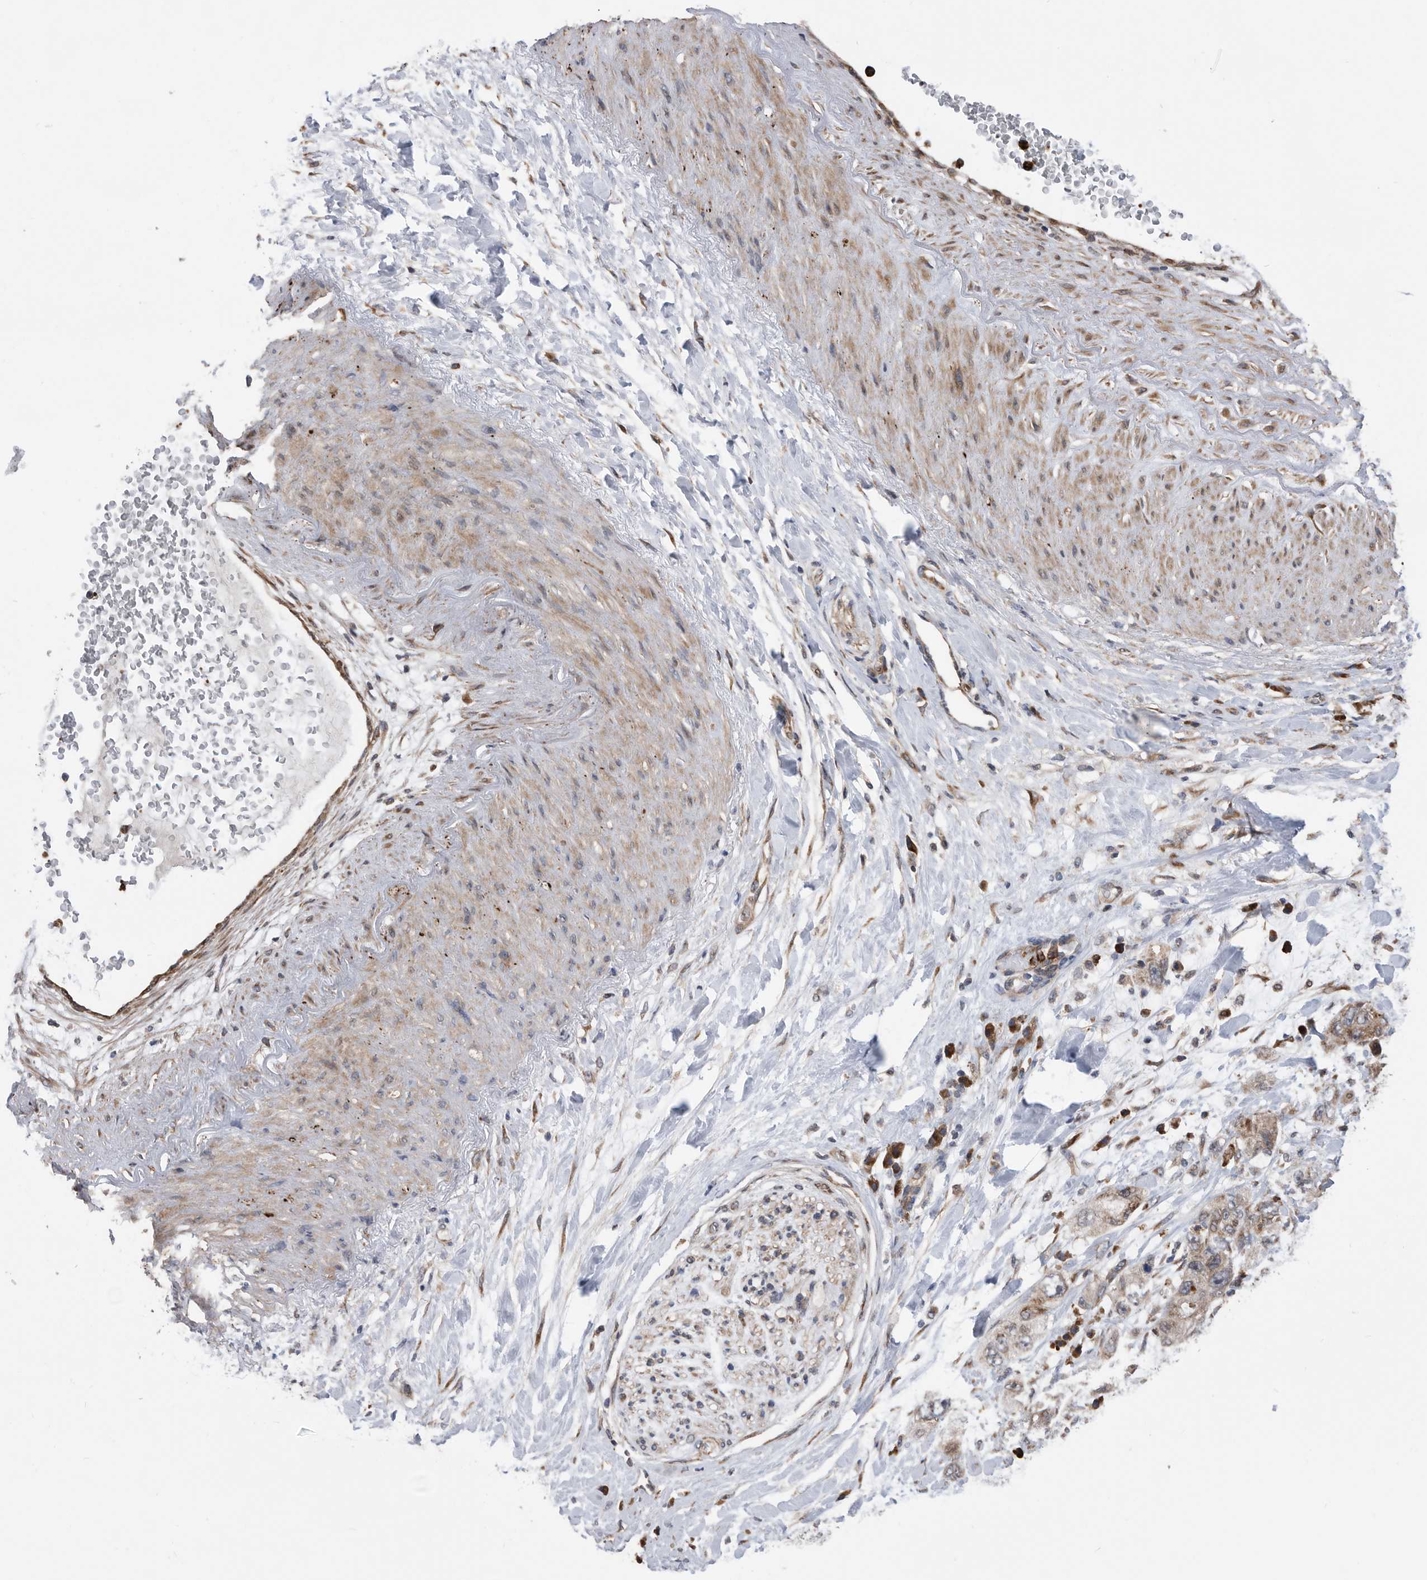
{"staining": {"intensity": "weak", "quantity": "25%-75%", "location": "cytoplasmic/membranous"}, "tissue": "pancreatic cancer", "cell_type": "Tumor cells", "image_type": "cancer", "snomed": [{"axis": "morphology", "description": "Adenocarcinoma, NOS"}, {"axis": "topography", "description": "Pancreas"}], "caption": "Brown immunohistochemical staining in human pancreatic adenocarcinoma demonstrates weak cytoplasmic/membranous staining in about 25%-75% of tumor cells. (brown staining indicates protein expression, while blue staining denotes nuclei).", "gene": "SERINC2", "patient": {"sex": "female", "age": 73}}